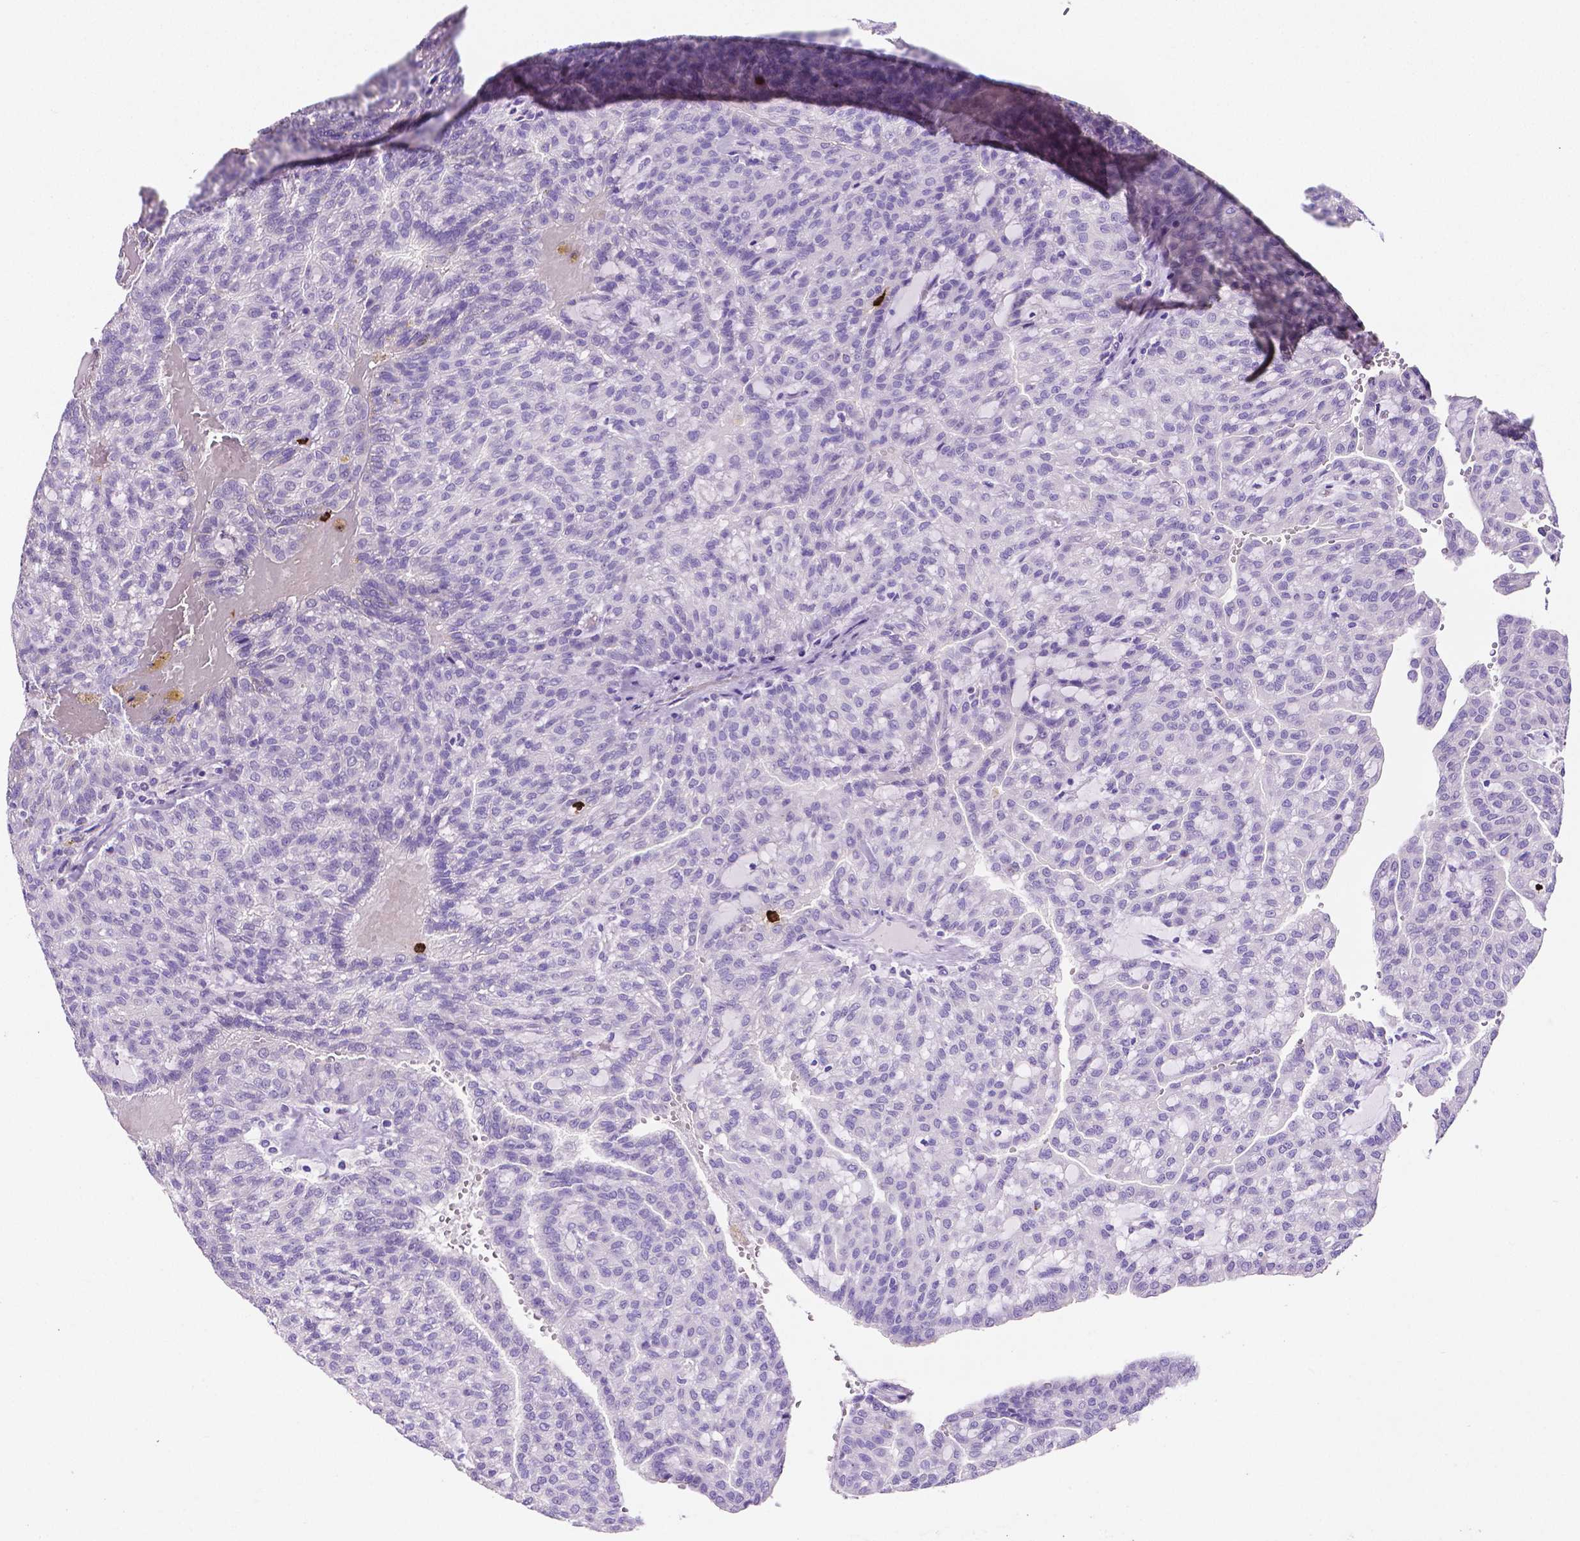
{"staining": {"intensity": "negative", "quantity": "none", "location": "none"}, "tissue": "renal cancer", "cell_type": "Tumor cells", "image_type": "cancer", "snomed": [{"axis": "morphology", "description": "Adenocarcinoma, NOS"}, {"axis": "topography", "description": "Kidney"}], "caption": "IHC photomicrograph of renal cancer stained for a protein (brown), which demonstrates no positivity in tumor cells.", "gene": "MMP9", "patient": {"sex": "male", "age": 63}}